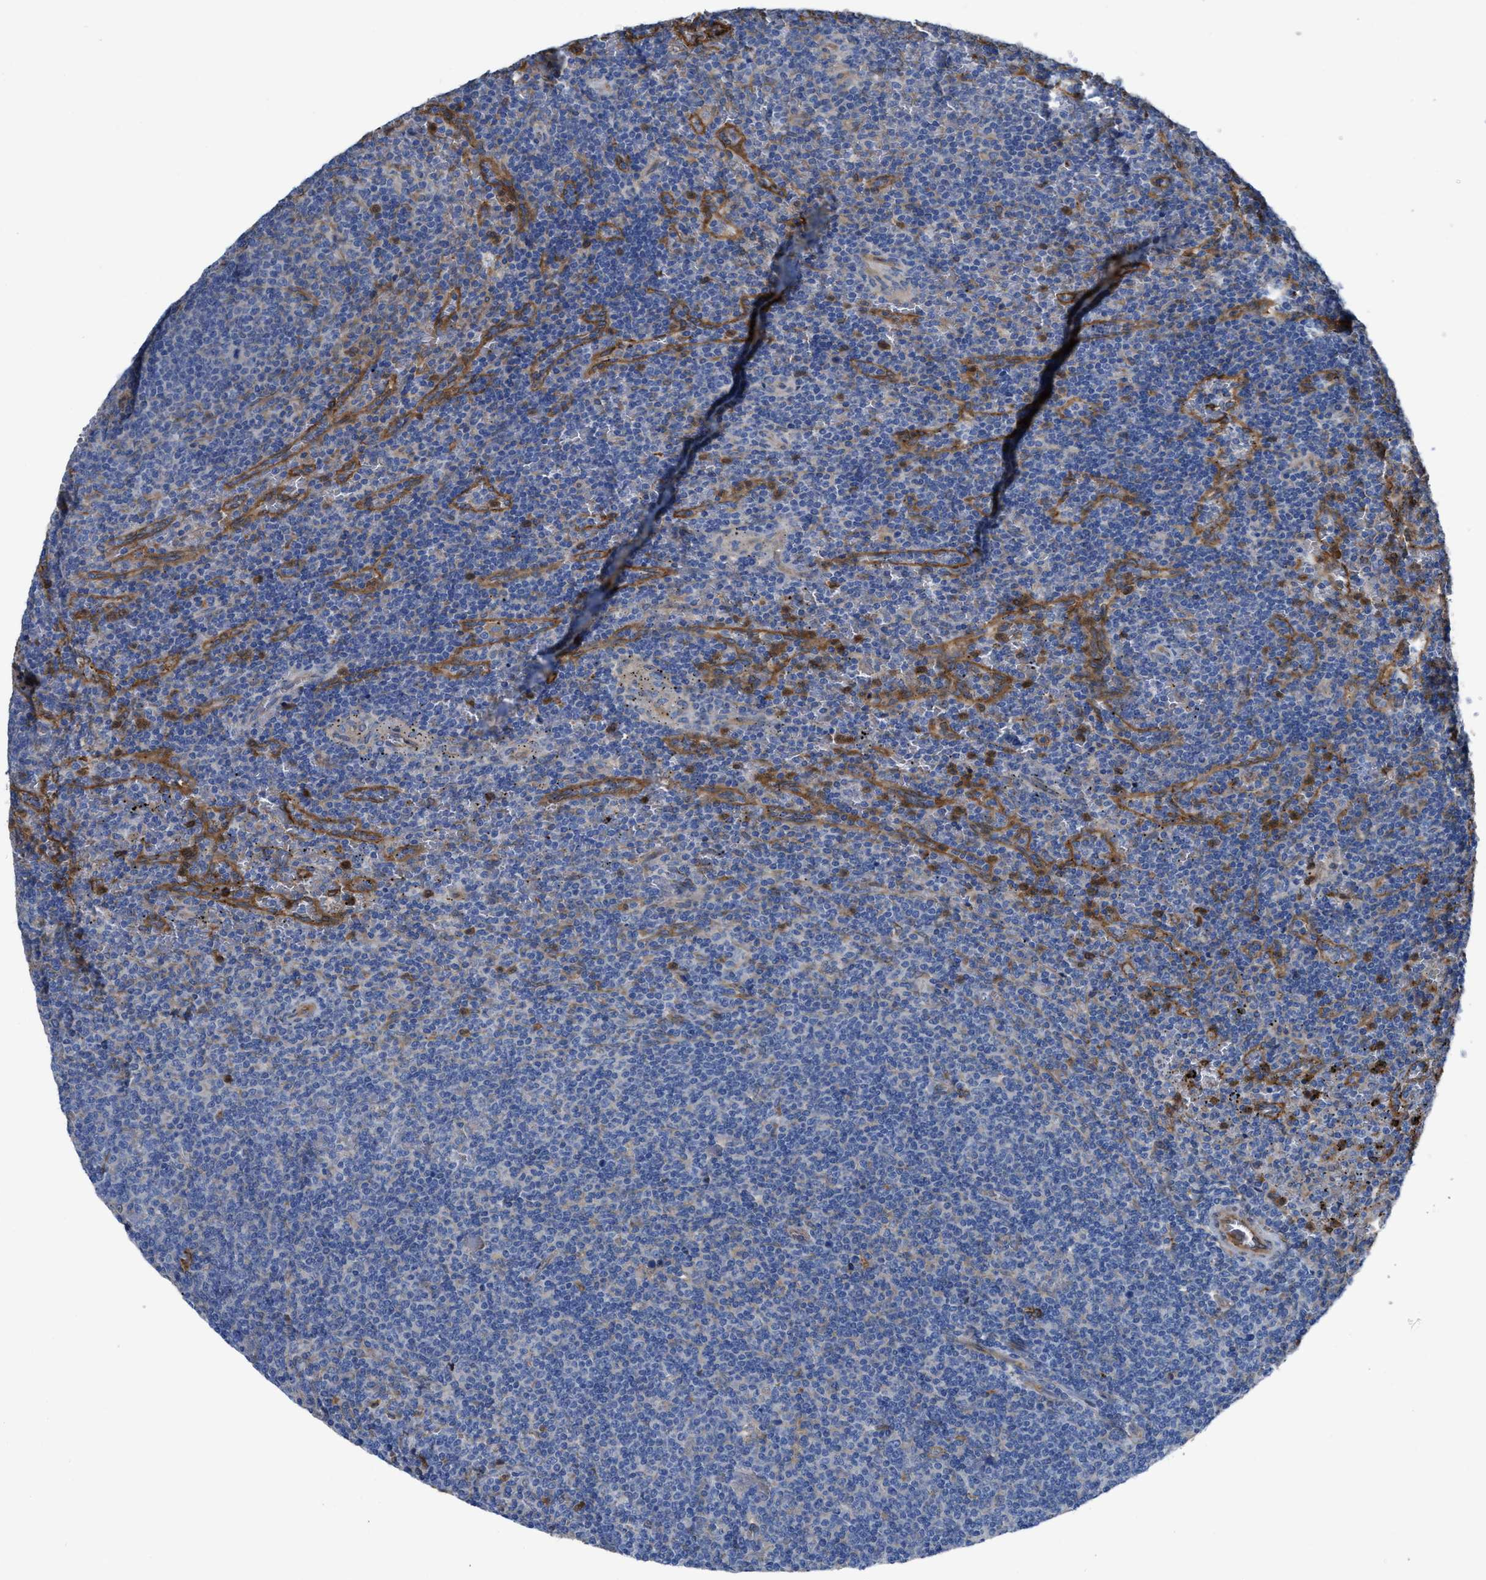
{"staining": {"intensity": "negative", "quantity": "none", "location": "none"}, "tissue": "lymphoma", "cell_type": "Tumor cells", "image_type": "cancer", "snomed": [{"axis": "morphology", "description": "Malignant lymphoma, non-Hodgkin's type, Low grade"}, {"axis": "topography", "description": "Spleen"}], "caption": "Lymphoma was stained to show a protein in brown. There is no significant staining in tumor cells.", "gene": "TRIOBP", "patient": {"sex": "female", "age": 19}}